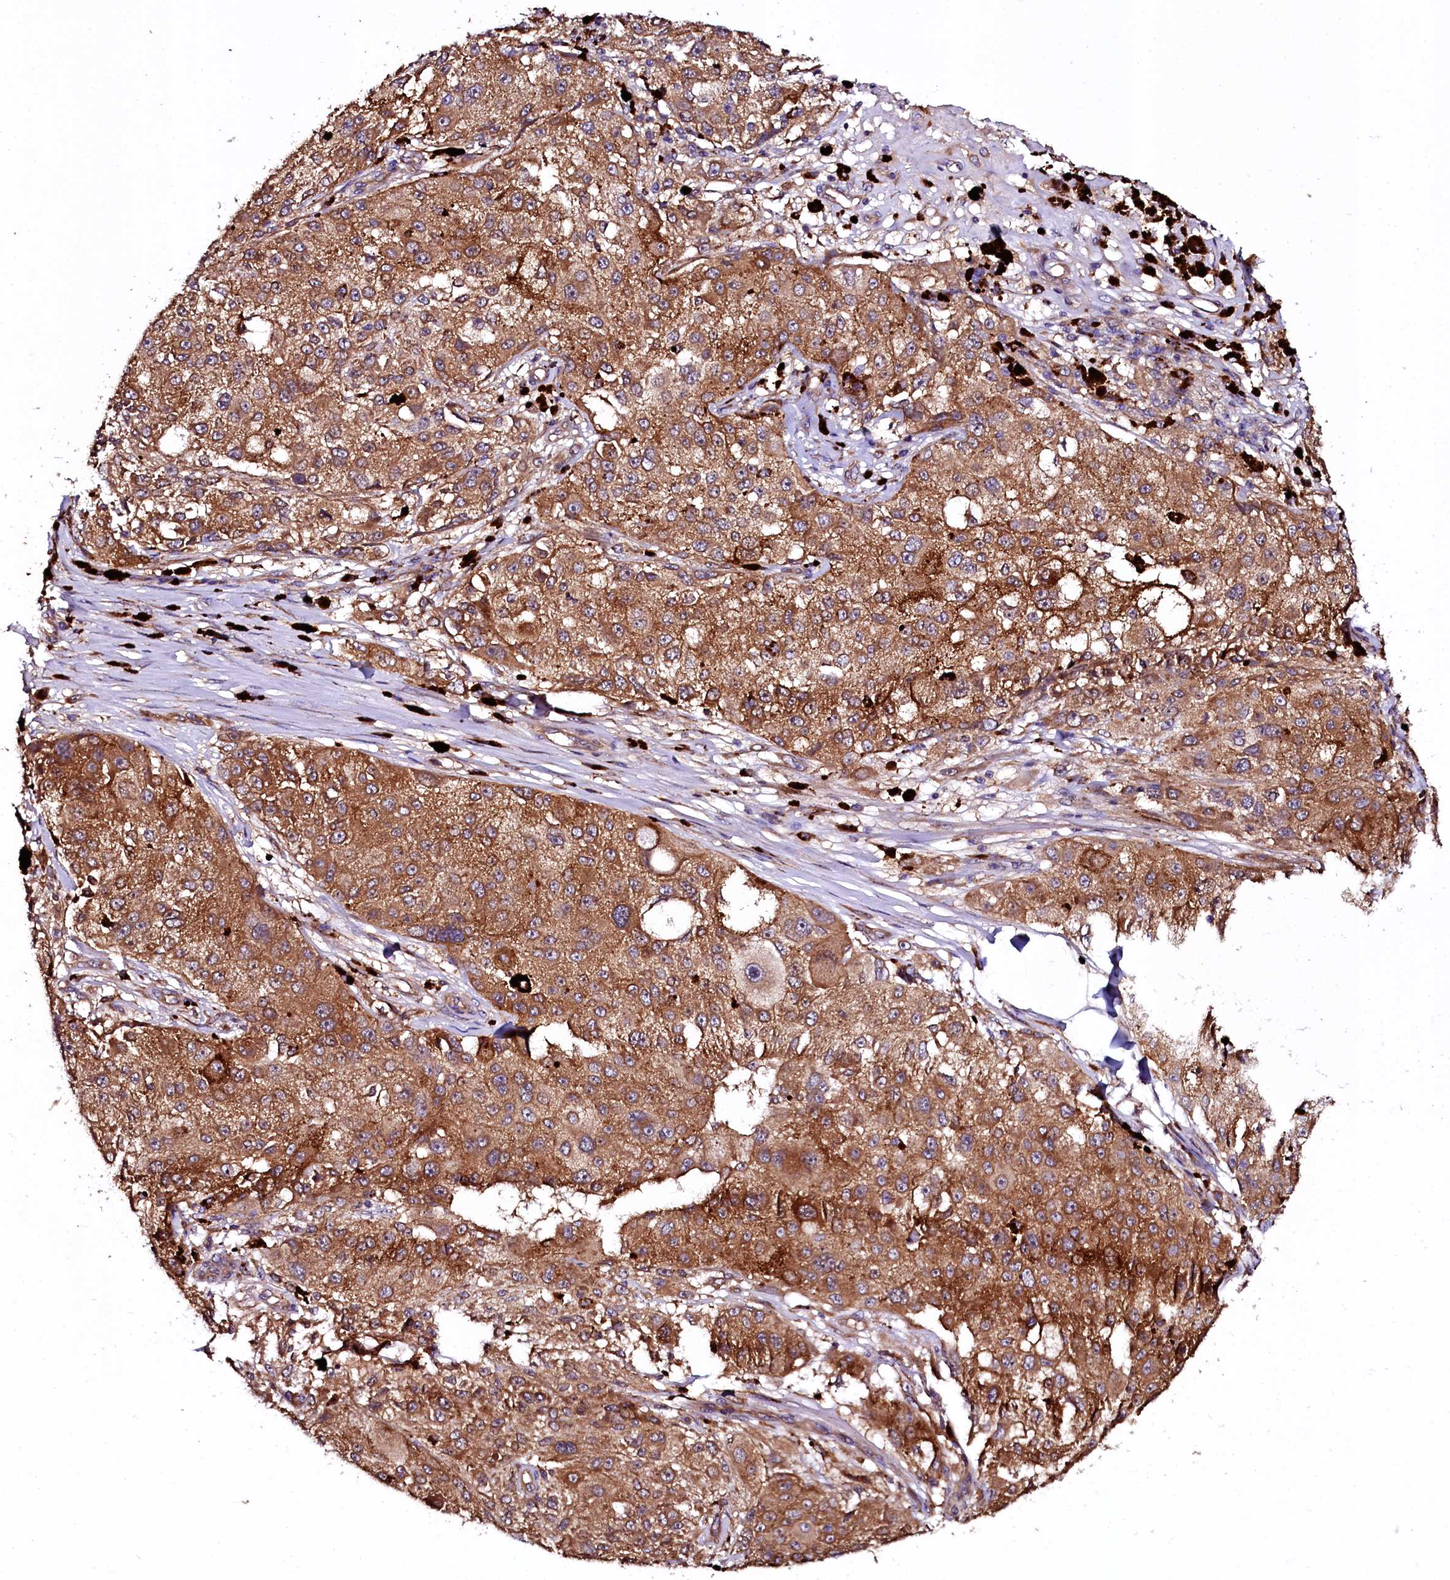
{"staining": {"intensity": "moderate", "quantity": ">75%", "location": "cytoplasmic/membranous"}, "tissue": "melanoma", "cell_type": "Tumor cells", "image_type": "cancer", "snomed": [{"axis": "morphology", "description": "Necrosis, NOS"}, {"axis": "morphology", "description": "Malignant melanoma, NOS"}, {"axis": "topography", "description": "Skin"}], "caption": "Human melanoma stained with a brown dye exhibits moderate cytoplasmic/membranous positive expression in about >75% of tumor cells.", "gene": "APPL2", "patient": {"sex": "female", "age": 87}}